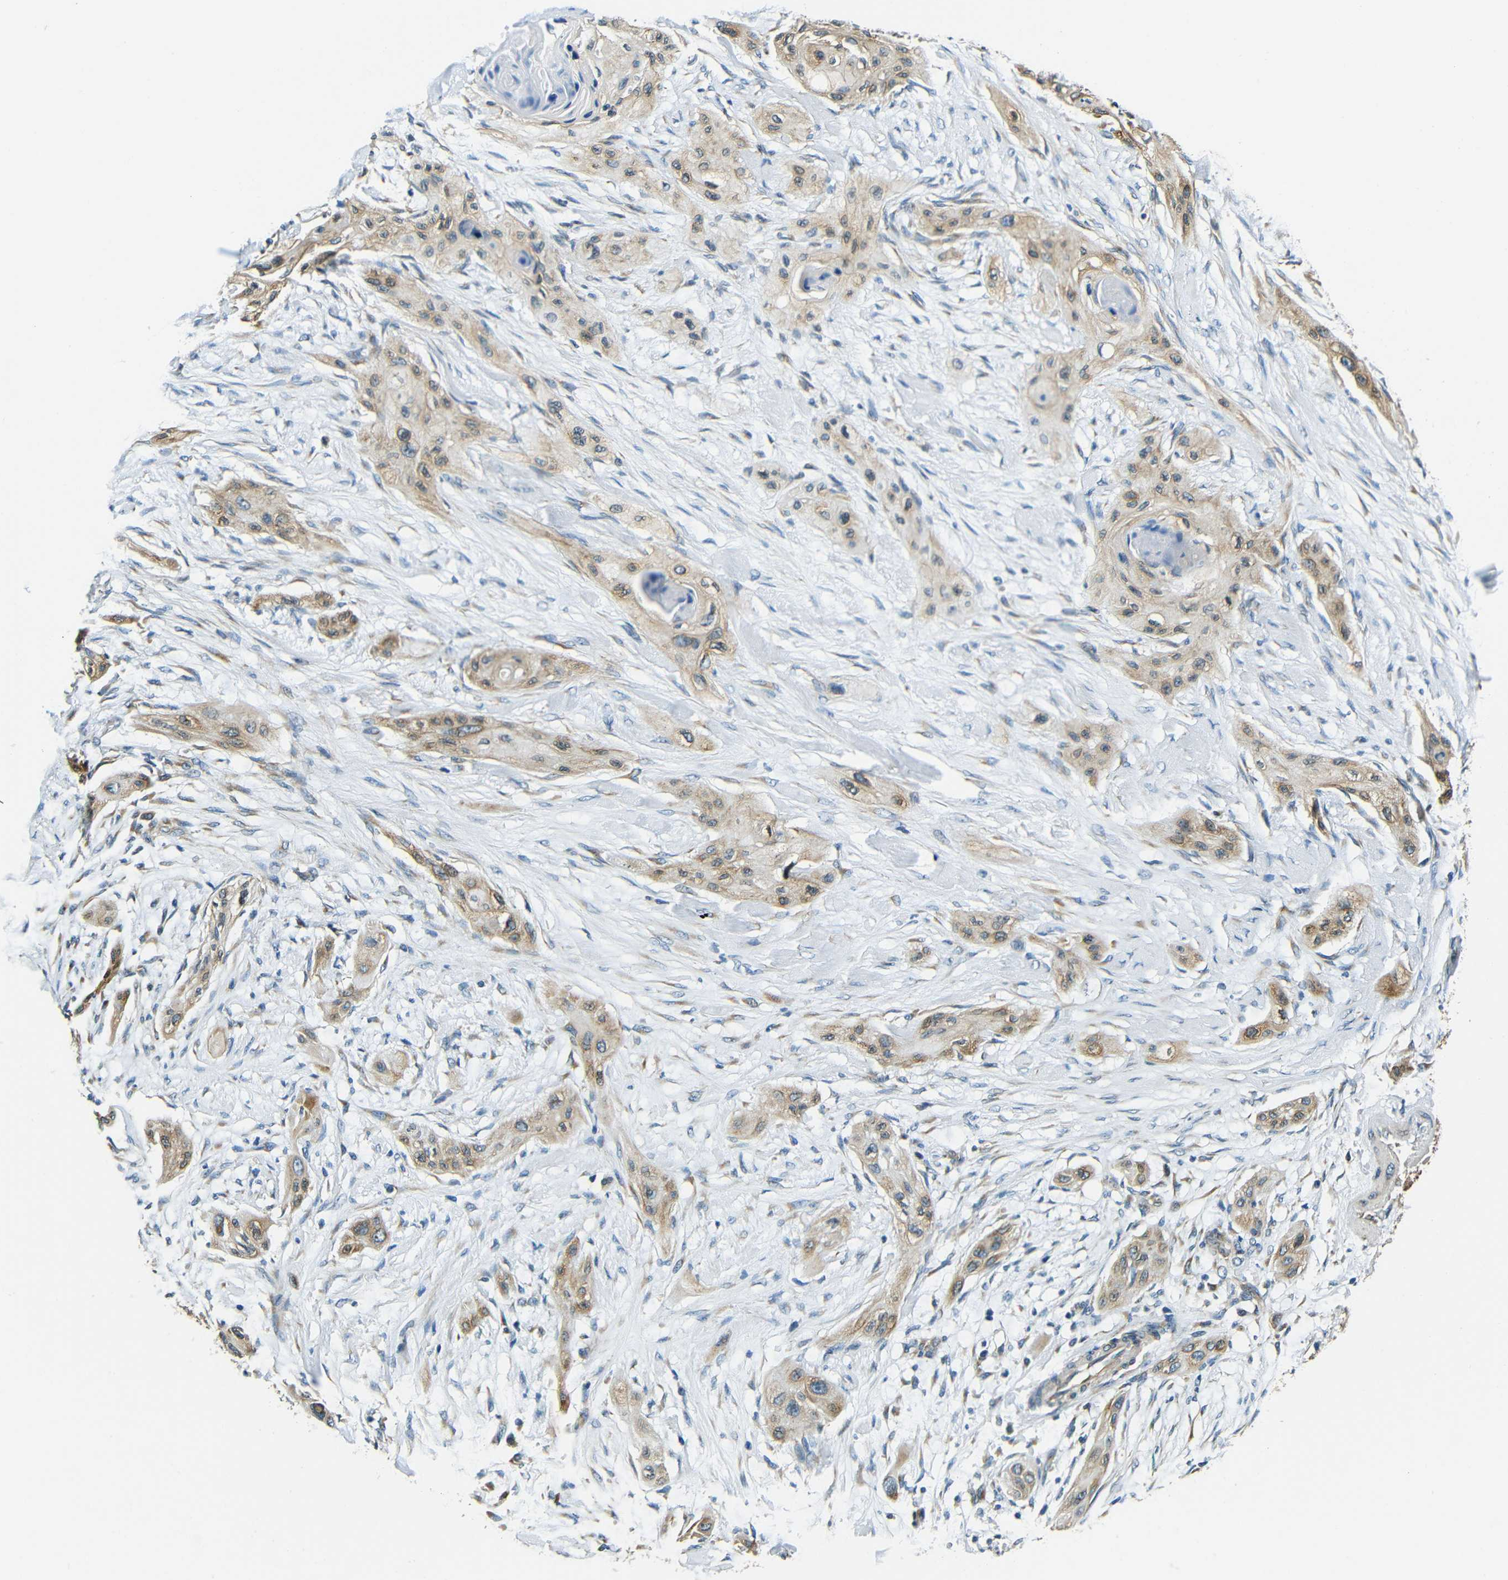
{"staining": {"intensity": "moderate", "quantity": ">75%", "location": "cytoplasmic/membranous"}, "tissue": "lung cancer", "cell_type": "Tumor cells", "image_type": "cancer", "snomed": [{"axis": "morphology", "description": "Squamous cell carcinoma, NOS"}, {"axis": "topography", "description": "Lung"}], "caption": "Immunohistochemistry (IHC) staining of squamous cell carcinoma (lung), which demonstrates medium levels of moderate cytoplasmic/membranous positivity in approximately >75% of tumor cells indicating moderate cytoplasmic/membranous protein expression. The staining was performed using DAB (3,3'-diaminobenzidine) (brown) for protein detection and nuclei were counterstained in hematoxylin (blue).", "gene": "VAPB", "patient": {"sex": "female", "age": 47}}